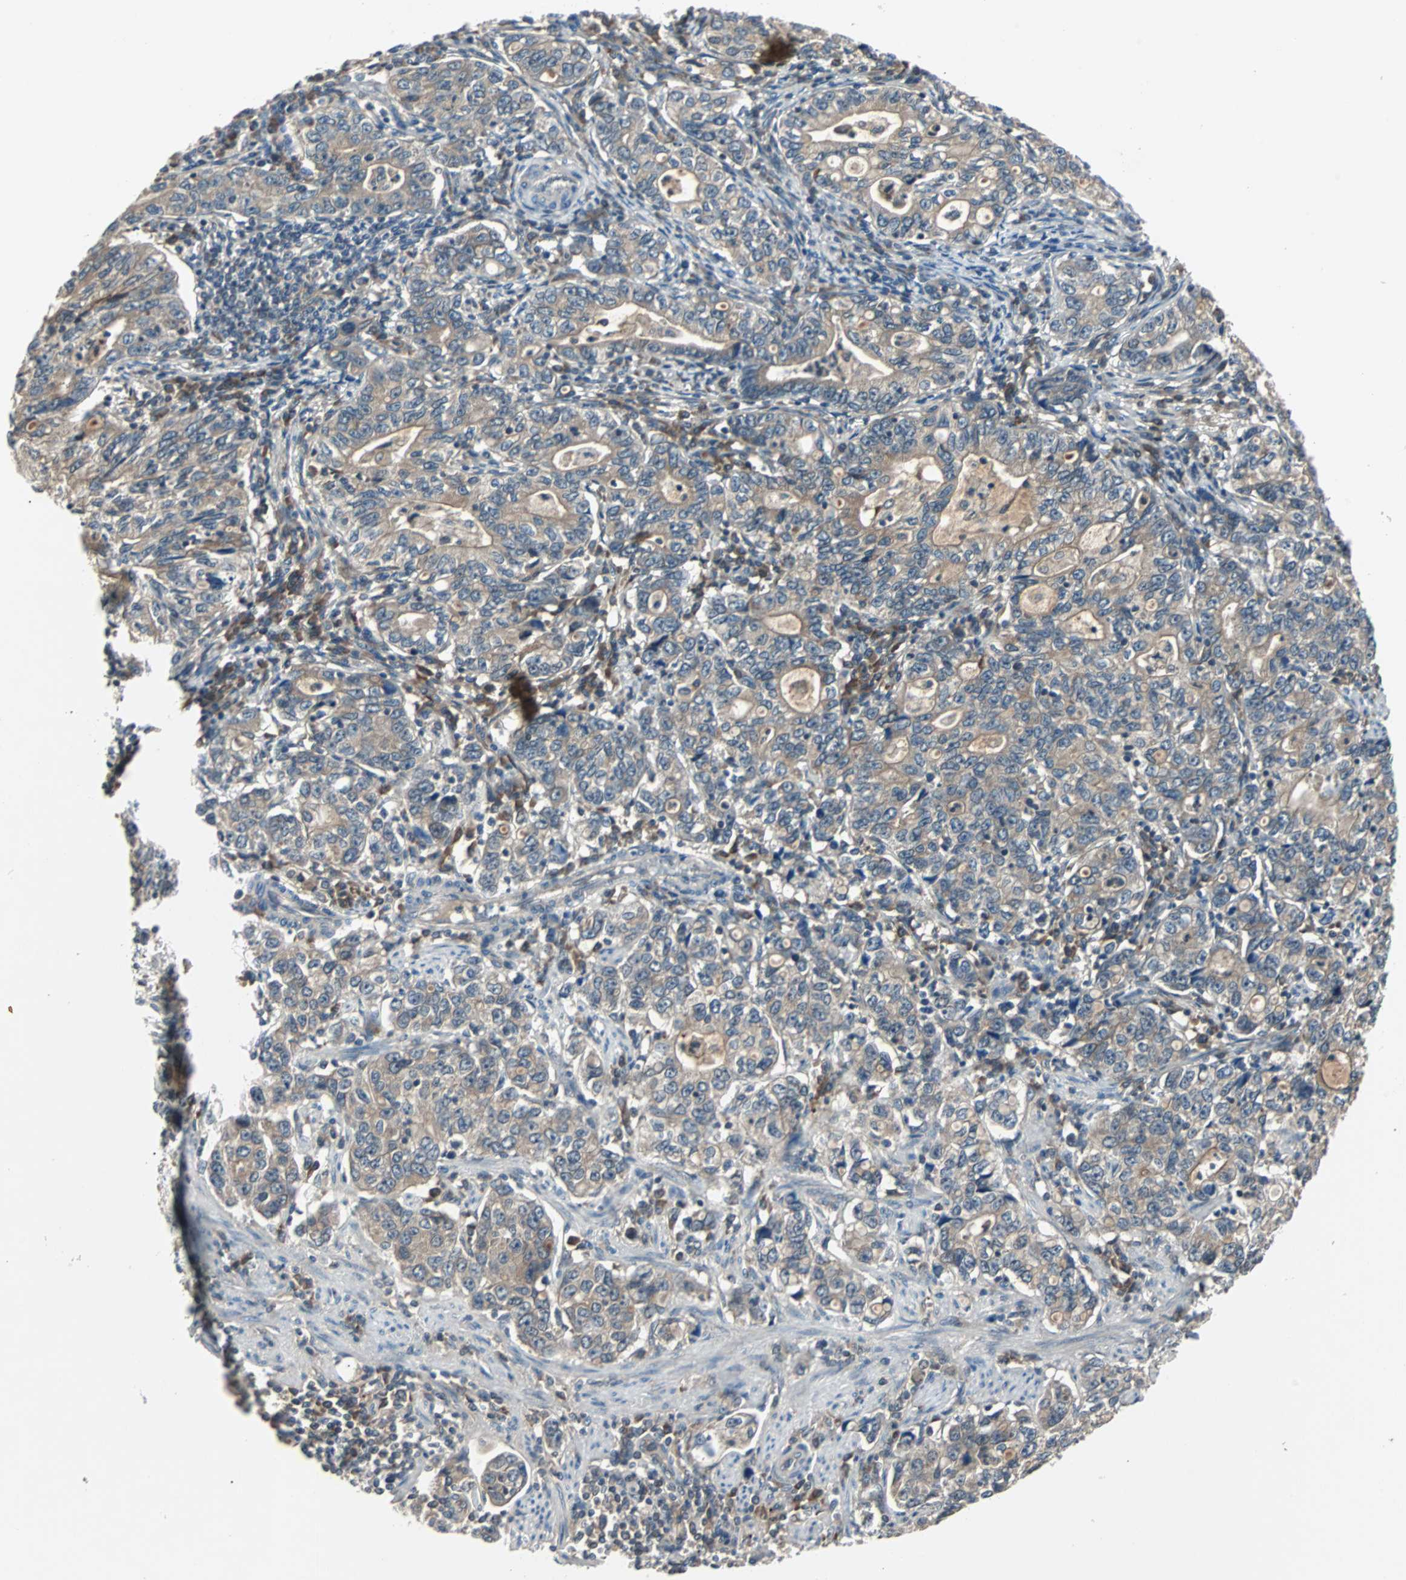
{"staining": {"intensity": "moderate", "quantity": ">75%", "location": "cytoplasmic/membranous"}, "tissue": "stomach cancer", "cell_type": "Tumor cells", "image_type": "cancer", "snomed": [{"axis": "morphology", "description": "Adenocarcinoma, NOS"}, {"axis": "topography", "description": "Stomach, lower"}], "caption": "DAB (3,3'-diaminobenzidine) immunohistochemical staining of human adenocarcinoma (stomach) displays moderate cytoplasmic/membranous protein positivity in approximately >75% of tumor cells.", "gene": "ARF1", "patient": {"sex": "female", "age": 72}}